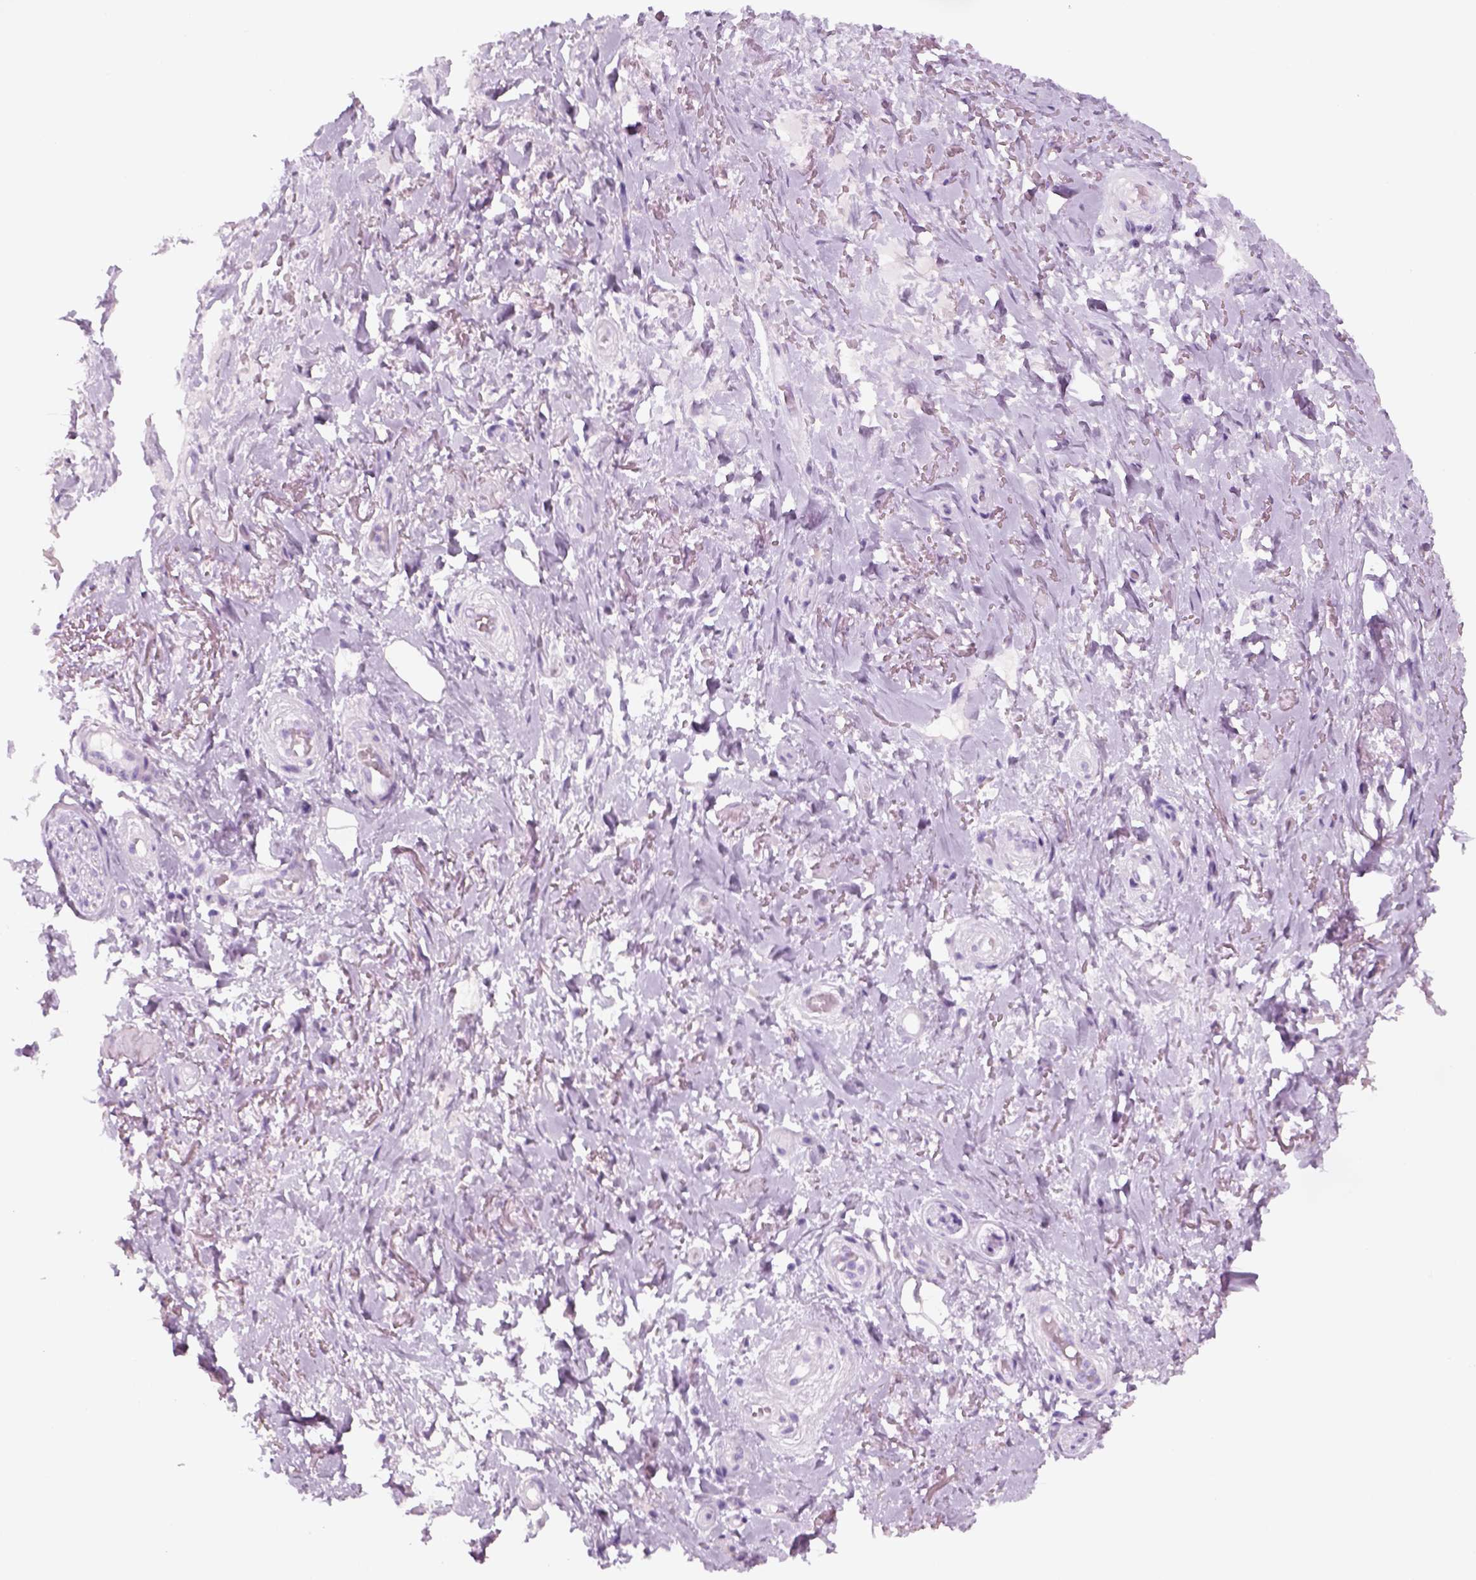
{"staining": {"intensity": "negative", "quantity": "none", "location": "none"}, "tissue": "adipose tissue", "cell_type": "Adipocytes", "image_type": "normal", "snomed": [{"axis": "morphology", "description": "Normal tissue, NOS"}, {"axis": "topography", "description": "Anal"}, {"axis": "topography", "description": "Peripheral nerve tissue"}], "caption": "There is no significant staining in adipocytes of adipose tissue. The staining is performed using DAB (3,3'-diaminobenzidine) brown chromogen with nuclei counter-stained in using hematoxylin.", "gene": "KRTAP11", "patient": {"sex": "male", "age": 53}}